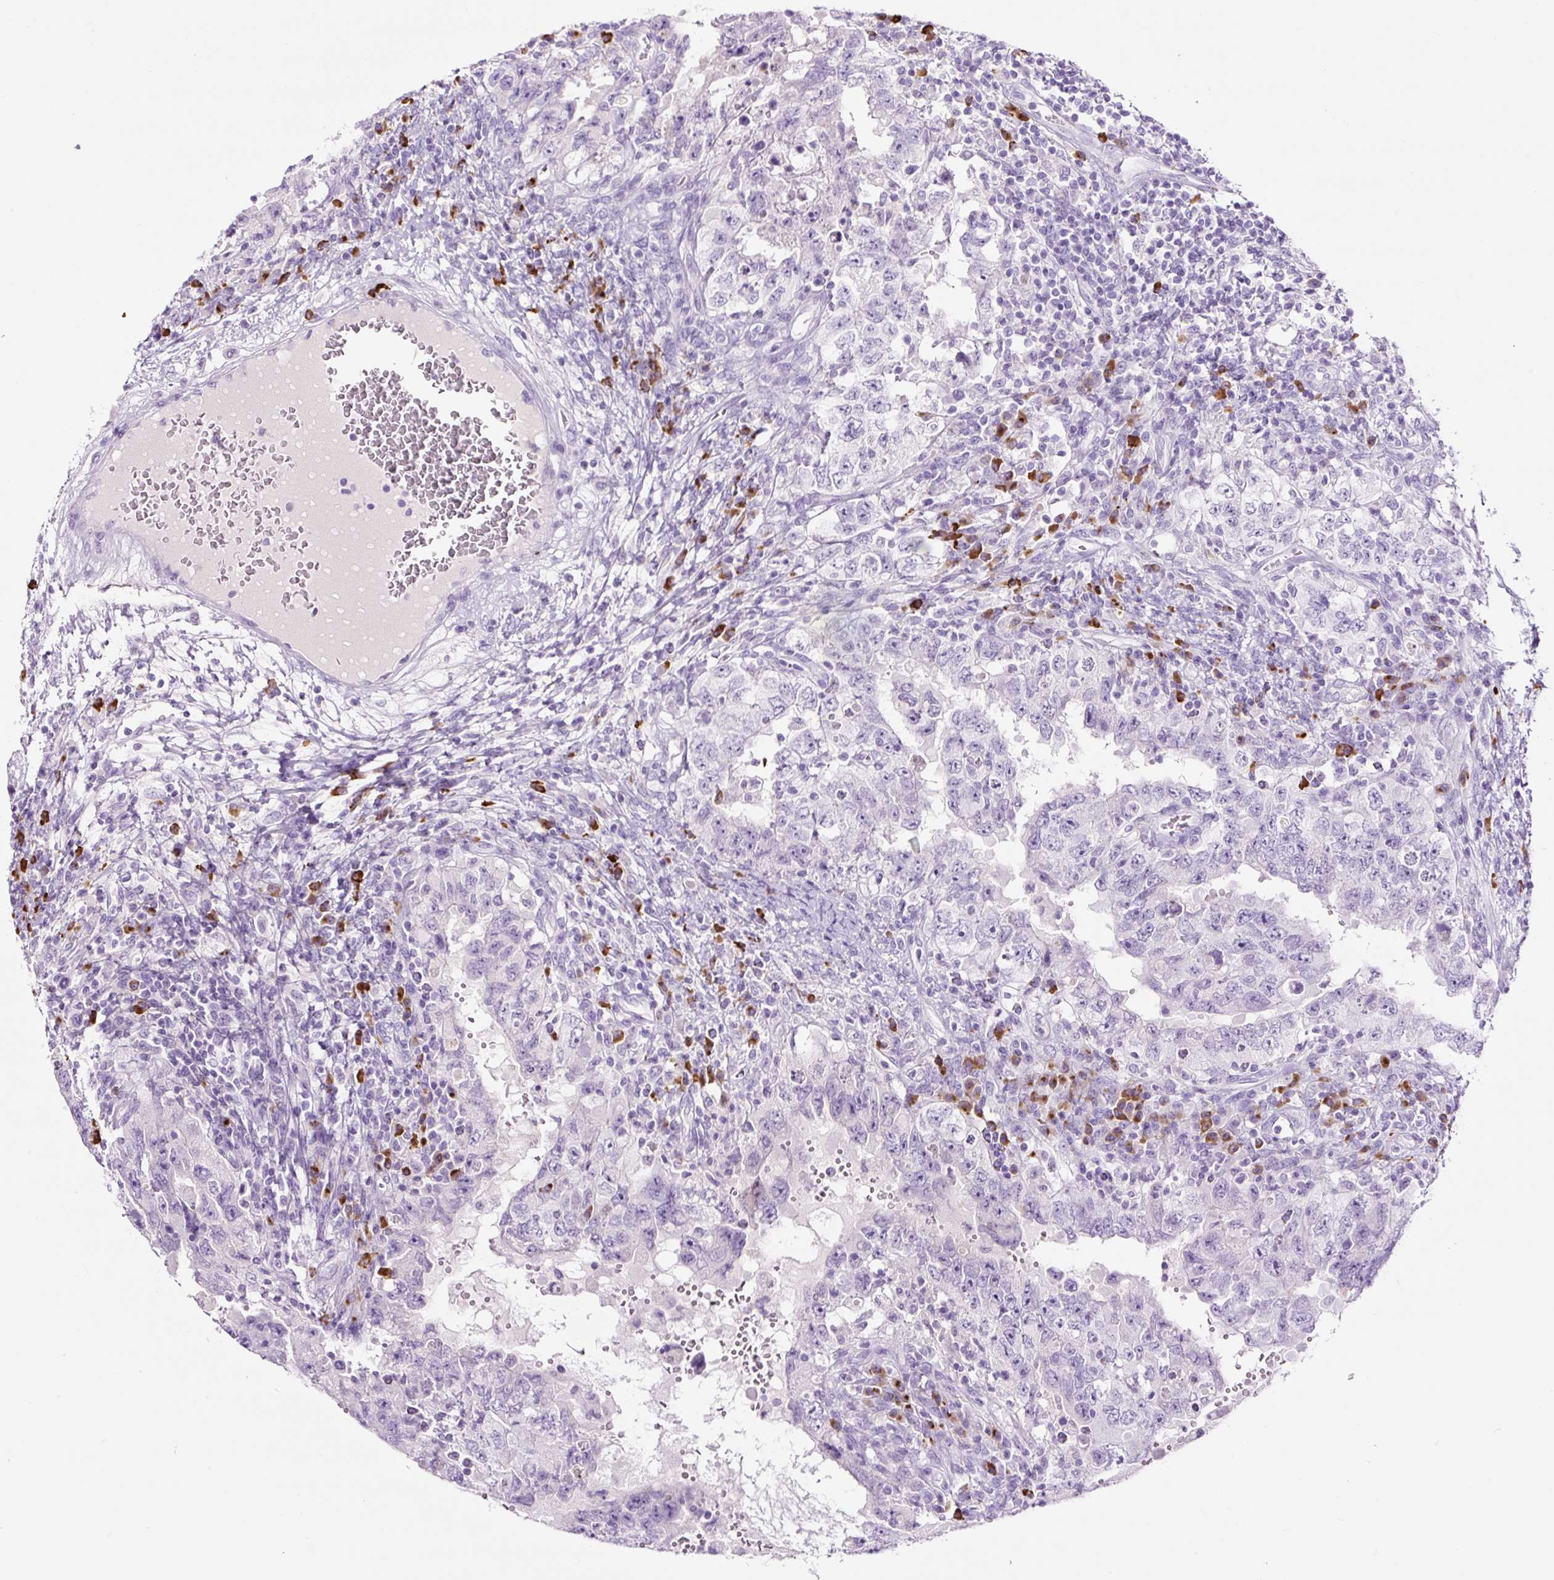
{"staining": {"intensity": "negative", "quantity": "none", "location": "none"}, "tissue": "testis cancer", "cell_type": "Tumor cells", "image_type": "cancer", "snomed": [{"axis": "morphology", "description": "Carcinoma, Embryonal, NOS"}, {"axis": "topography", "description": "Testis"}], "caption": "The image reveals no staining of tumor cells in testis cancer (embryonal carcinoma).", "gene": "RNF212B", "patient": {"sex": "male", "age": 26}}